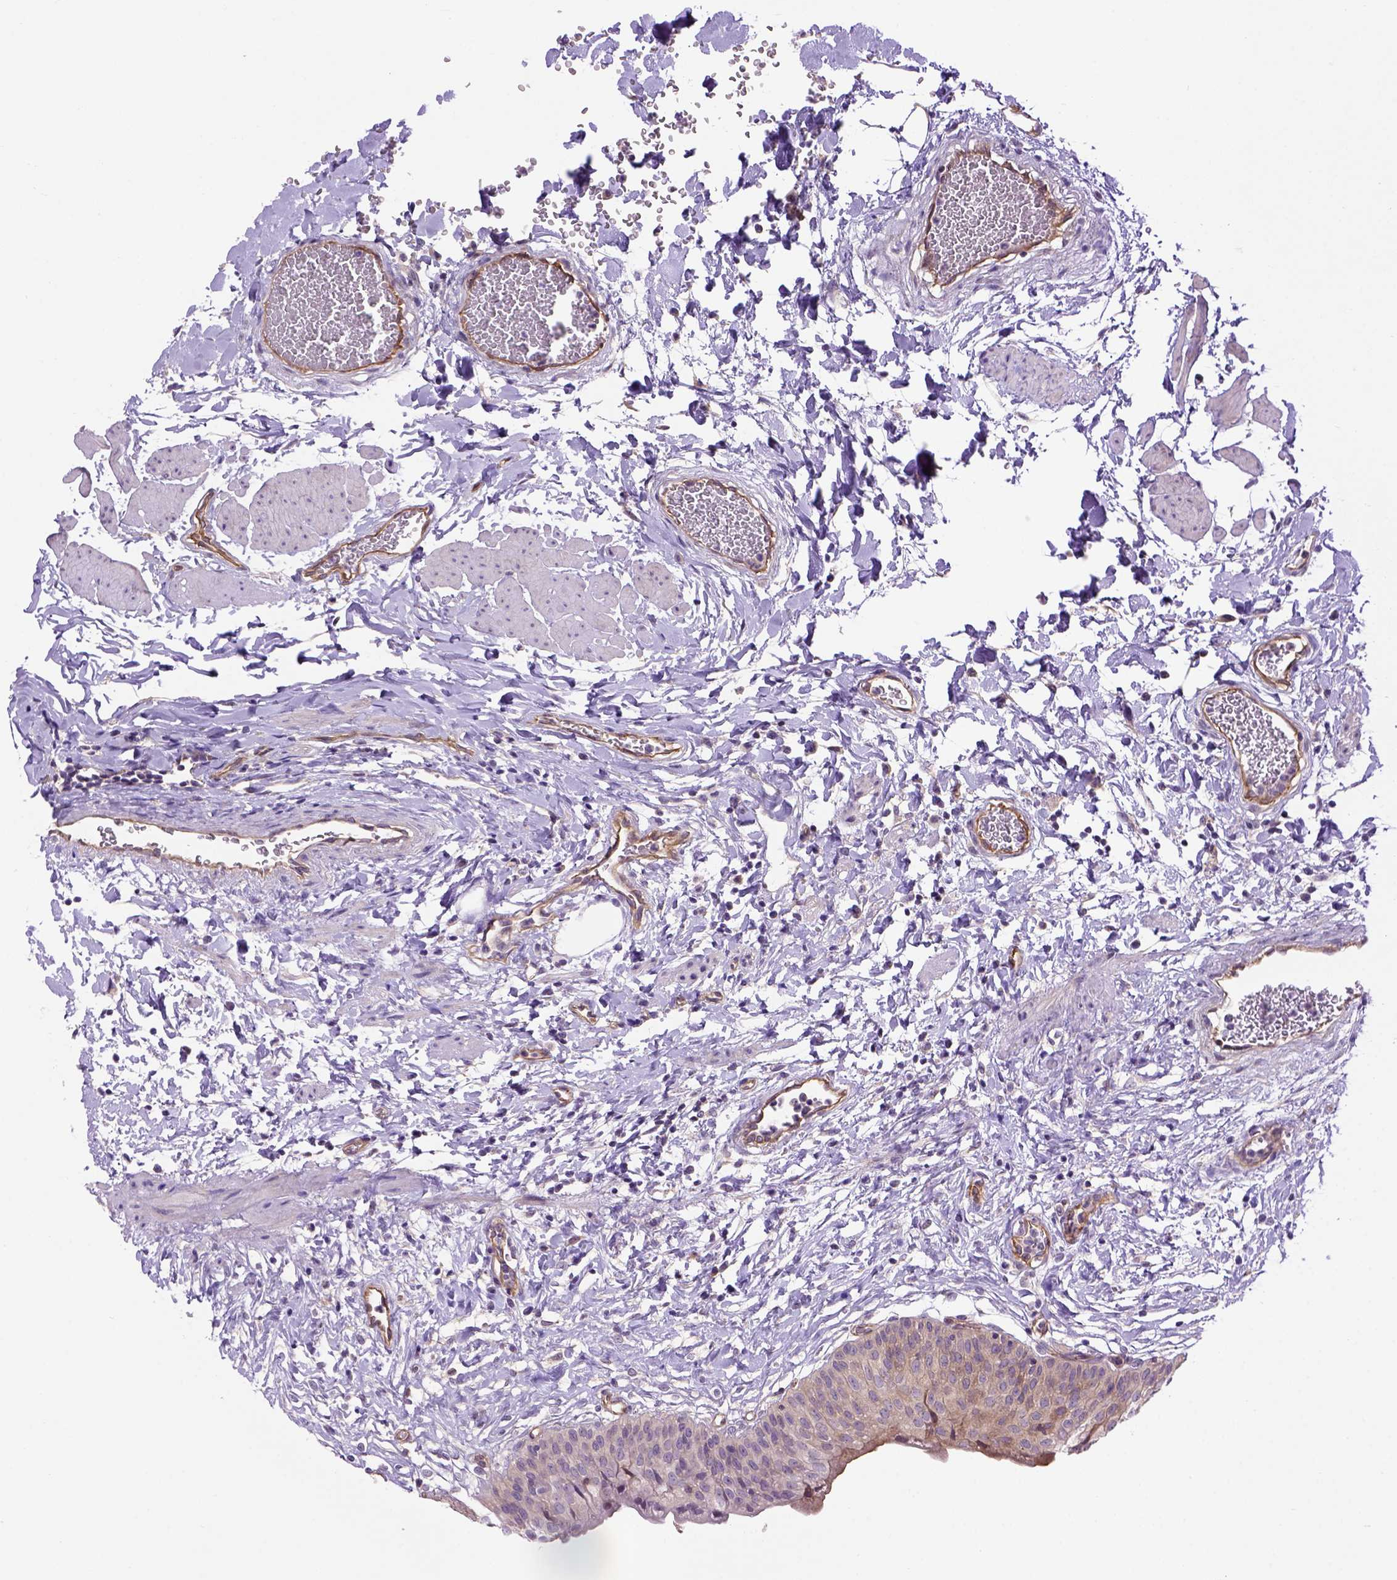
{"staining": {"intensity": "negative", "quantity": "none", "location": "none"}, "tissue": "urinary bladder", "cell_type": "Urothelial cells", "image_type": "normal", "snomed": [{"axis": "morphology", "description": "Normal tissue, NOS"}, {"axis": "topography", "description": "Urinary bladder"}], "caption": "DAB (3,3'-diaminobenzidine) immunohistochemical staining of unremarkable human urinary bladder shows no significant expression in urothelial cells. (Stains: DAB (3,3'-diaminobenzidine) IHC with hematoxylin counter stain, Microscopy: brightfield microscopy at high magnification).", "gene": "CASKIN2", "patient": {"sex": "male", "age": 55}}